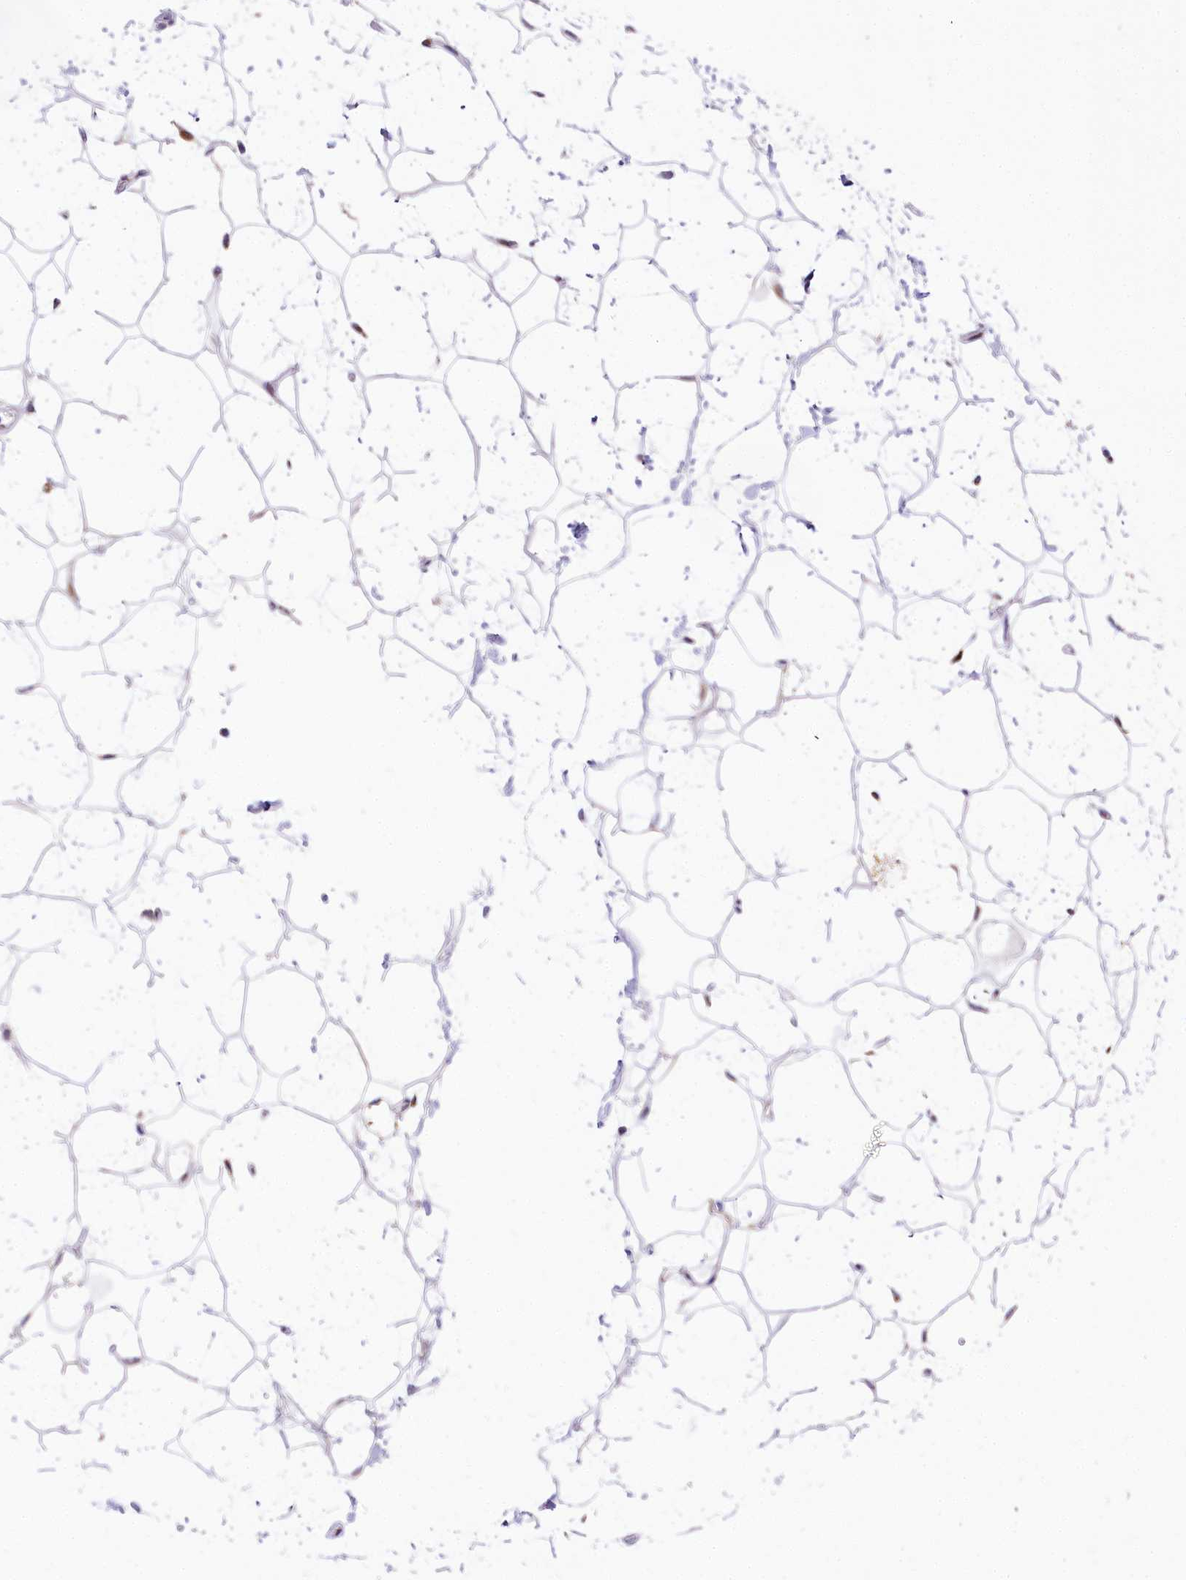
{"staining": {"intensity": "negative", "quantity": "none", "location": "none"}, "tissue": "adipose tissue", "cell_type": "Adipocytes", "image_type": "normal", "snomed": [{"axis": "morphology", "description": "Normal tissue, NOS"}, {"axis": "topography", "description": "Breast"}], "caption": "A high-resolution micrograph shows immunohistochemistry (IHC) staining of unremarkable adipose tissue, which exhibits no significant staining in adipocytes.", "gene": "PPIP5K2", "patient": {"sex": "female", "age": 26}}